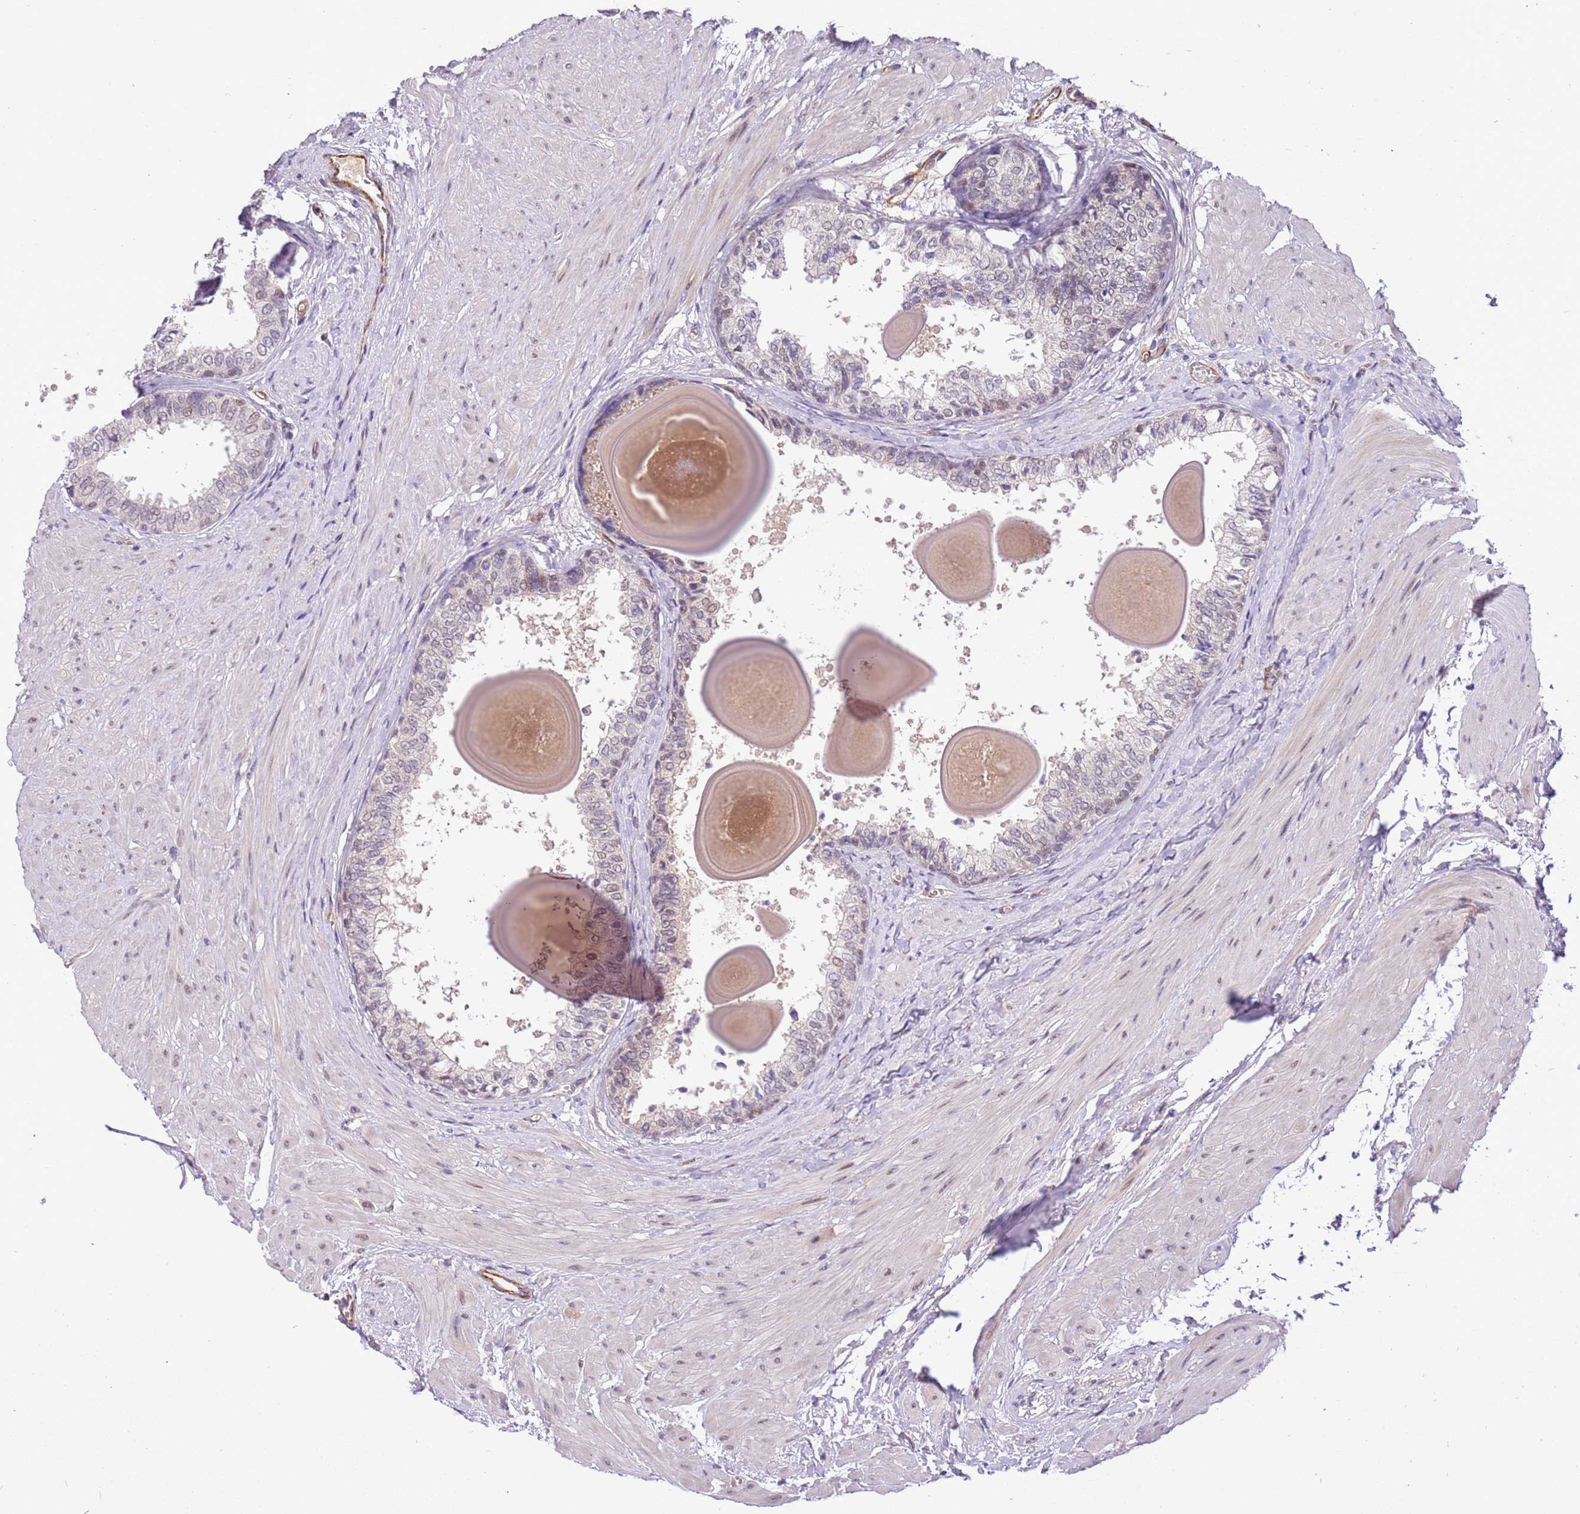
{"staining": {"intensity": "weak", "quantity": "25%-75%", "location": "nuclear"}, "tissue": "prostate", "cell_type": "Glandular cells", "image_type": "normal", "snomed": [{"axis": "morphology", "description": "Normal tissue, NOS"}, {"axis": "topography", "description": "Prostate"}], "caption": "The immunohistochemical stain highlights weak nuclear expression in glandular cells of unremarkable prostate. Nuclei are stained in blue.", "gene": "MAGEF1", "patient": {"sex": "male", "age": 48}}